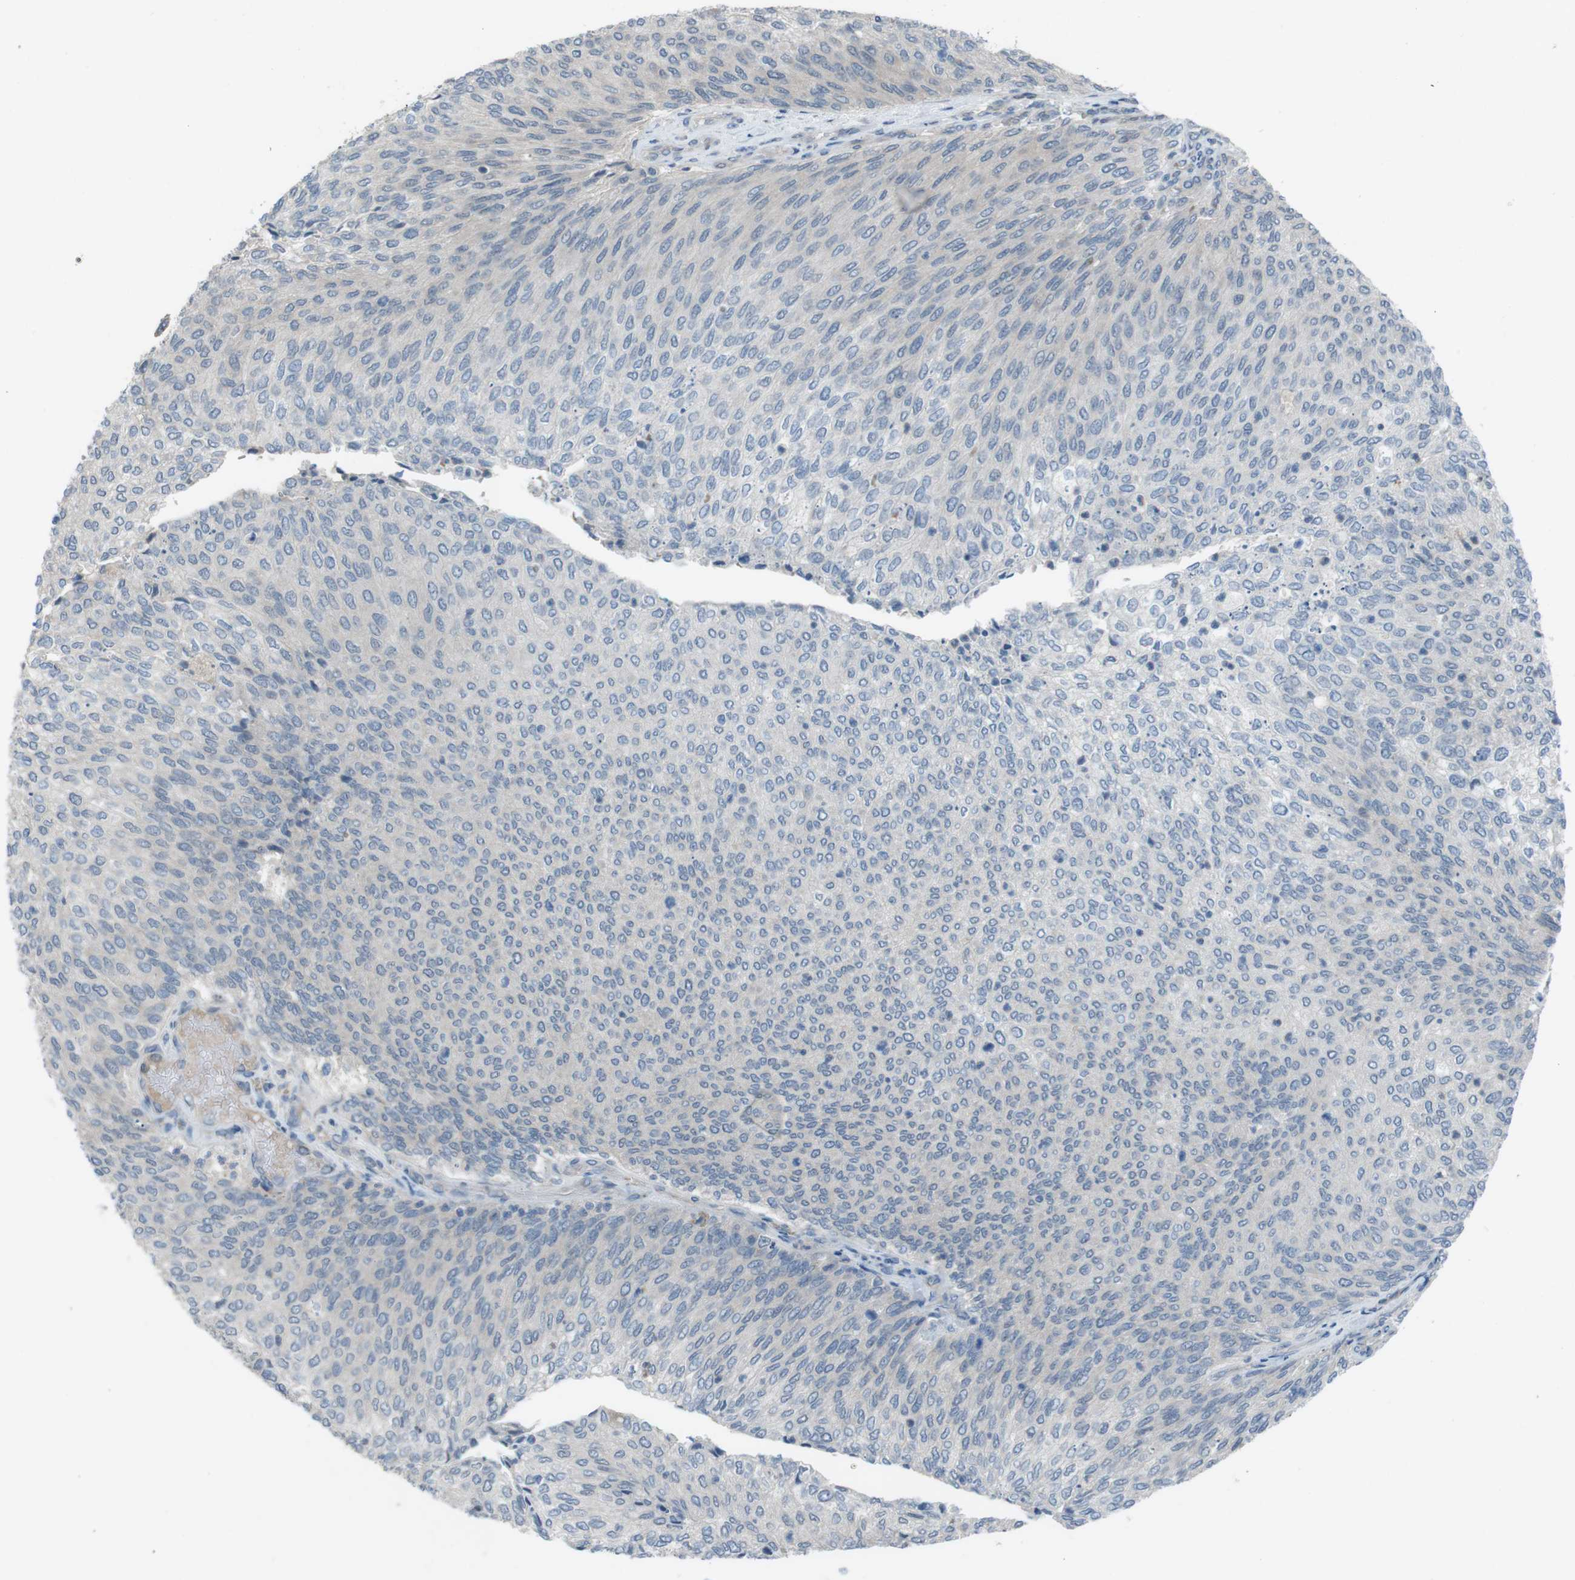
{"staining": {"intensity": "negative", "quantity": "none", "location": "none"}, "tissue": "urothelial cancer", "cell_type": "Tumor cells", "image_type": "cancer", "snomed": [{"axis": "morphology", "description": "Urothelial carcinoma, Low grade"}, {"axis": "topography", "description": "Urinary bladder"}], "caption": "An image of urothelial carcinoma (low-grade) stained for a protein shows no brown staining in tumor cells. (Stains: DAB (3,3'-diaminobenzidine) immunohistochemistry with hematoxylin counter stain, Microscopy: brightfield microscopy at high magnification).", "gene": "ANK2", "patient": {"sex": "female", "age": 79}}